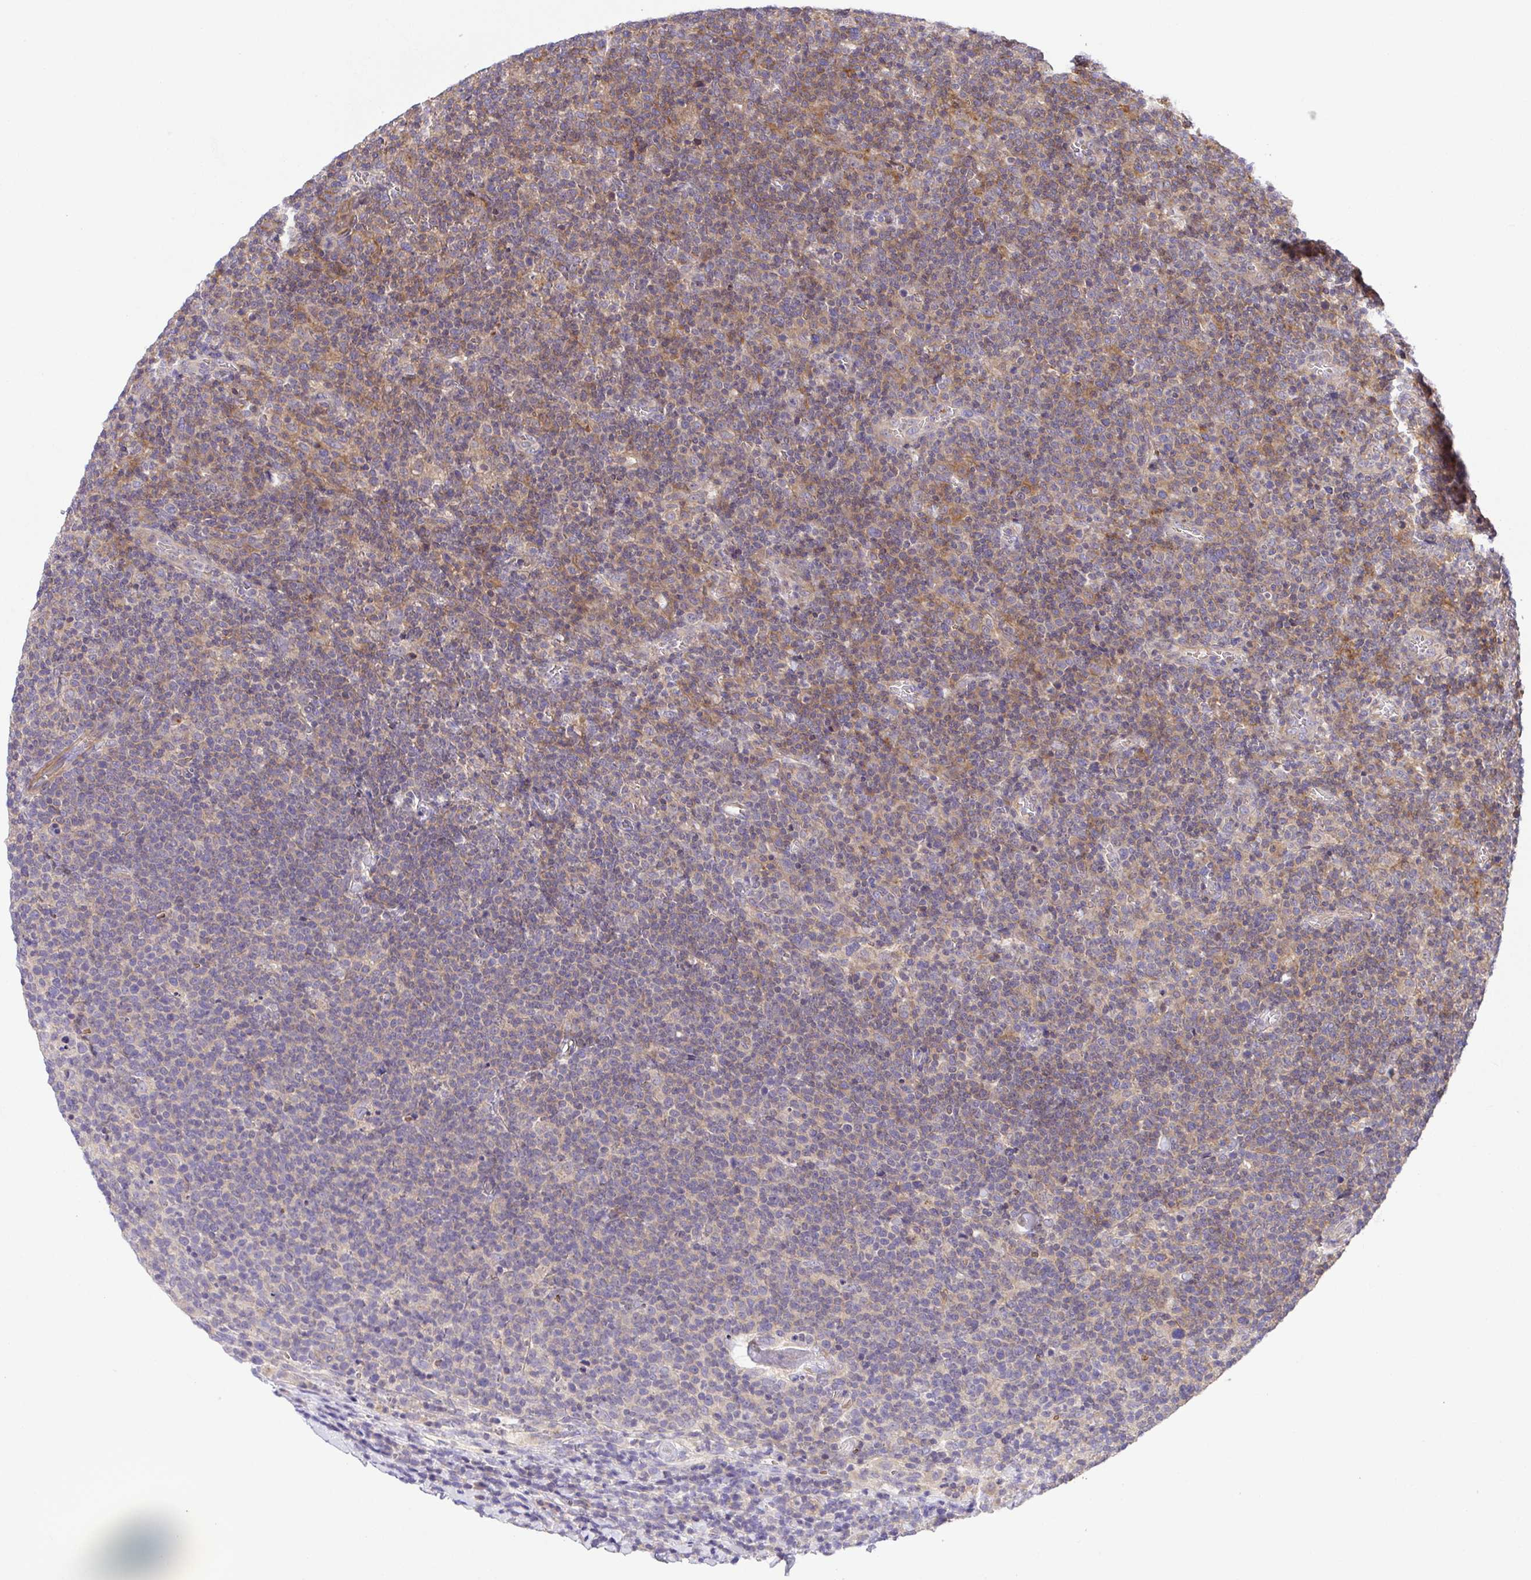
{"staining": {"intensity": "weak", "quantity": "<25%", "location": "cytoplasmic/membranous"}, "tissue": "lymphoma", "cell_type": "Tumor cells", "image_type": "cancer", "snomed": [{"axis": "morphology", "description": "Malignant lymphoma, non-Hodgkin's type, High grade"}, {"axis": "topography", "description": "Lymph node"}], "caption": "The micrograph reveals no staining of tumor cells in lymphoma.", "gene": "IDE", "patient": {"sex": "male", "age": 61}}